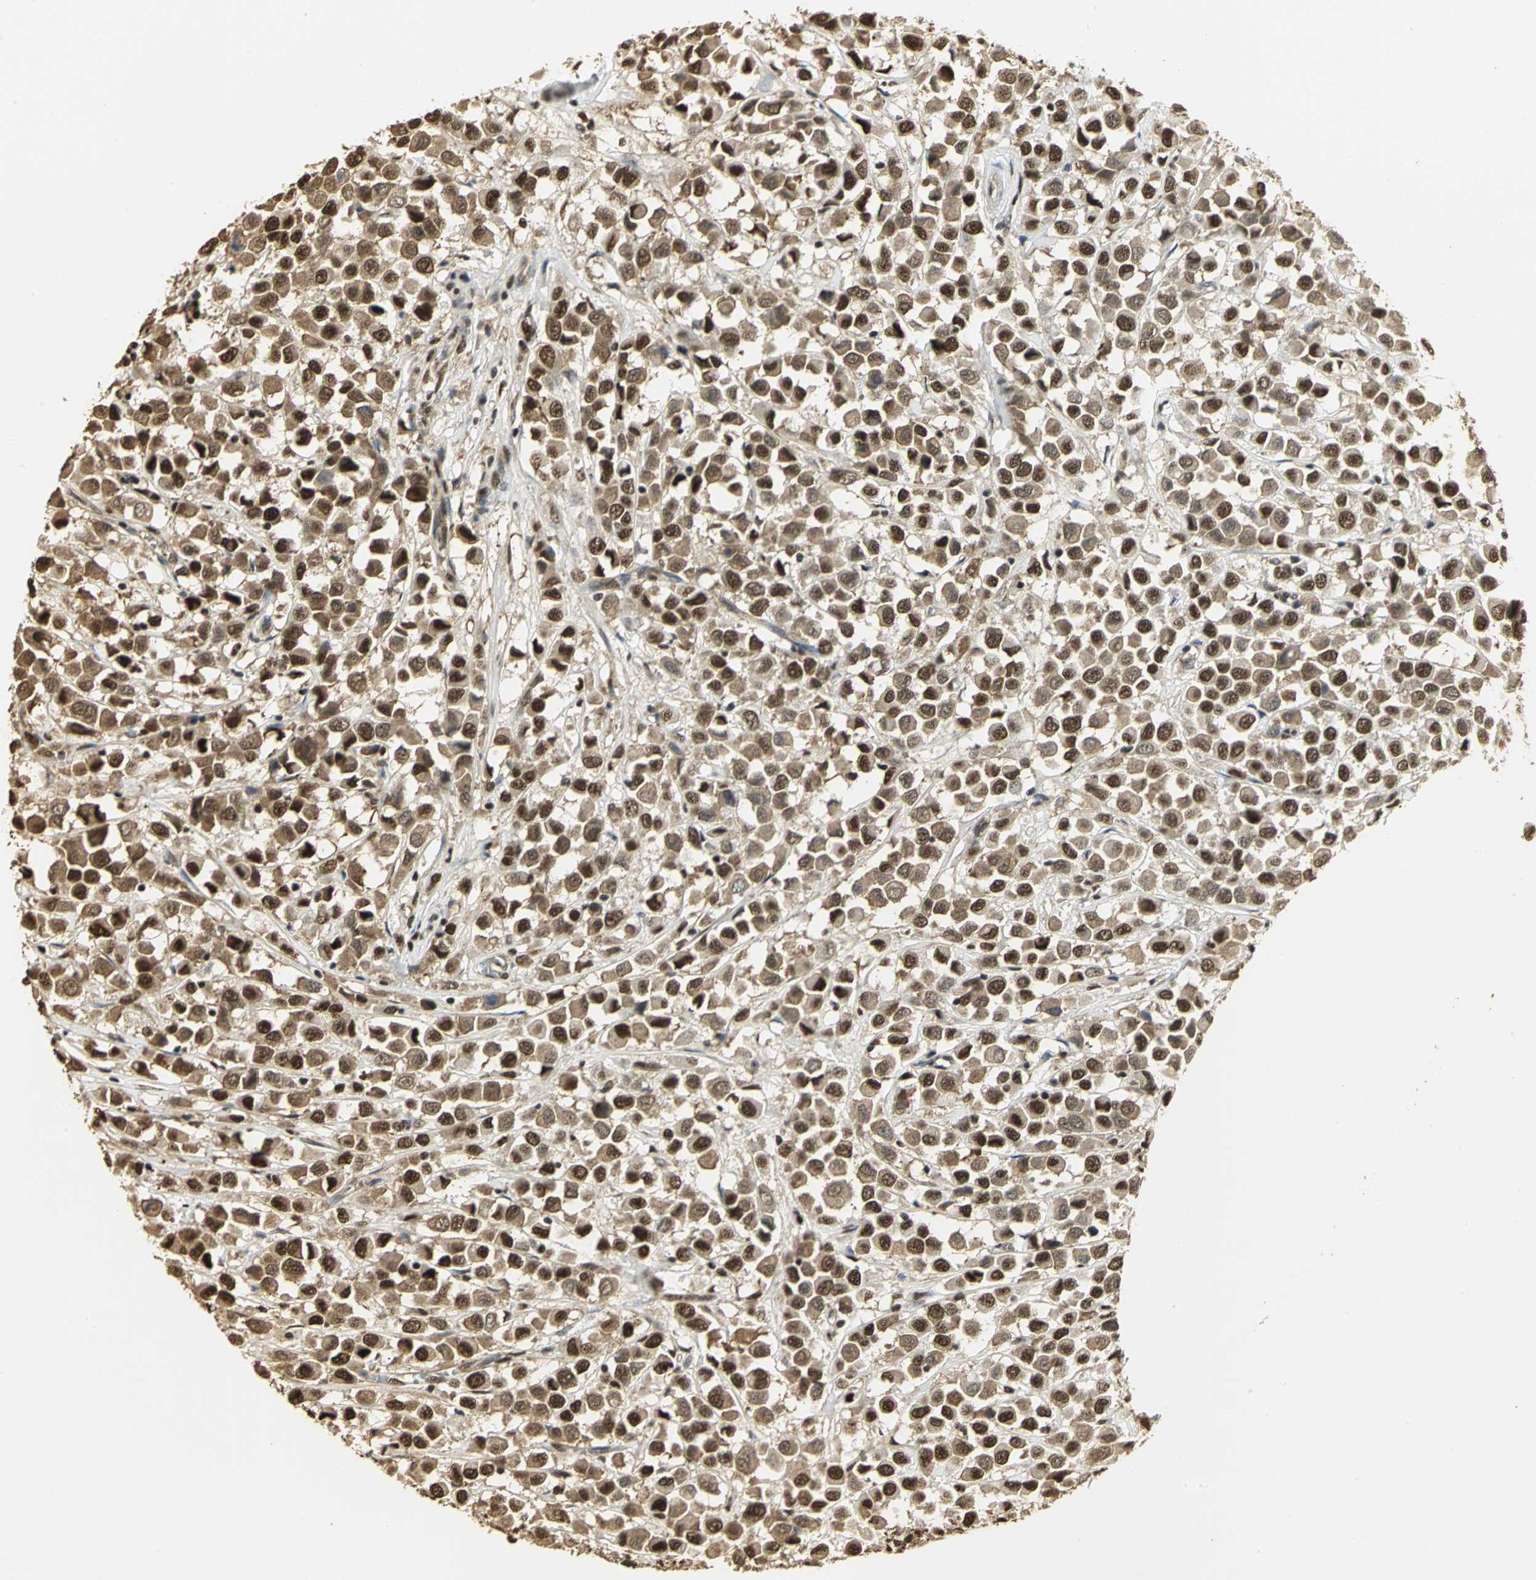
{"staining": {"intensity": "strong", "quantity": ">75%", "location": "cytoplasmic/membranous,nuclear"}, "tissue": "breast cancer", "cell_type": "Tumor cells", "image_type": "cancer", "snomed": [{"axis": "morphology", "description": "Duct carcinoma"}, {"axis": "topography", "description": "Breast"}], "caption": "Approximately >75% of tumor cells in breast cancer reveal strong cytoplasmic/membranous and nuclear protein staining as visualized by brown immunohistochemical staining.", "gene": "SET", "patient": {"sex": "female", "age": 61}}